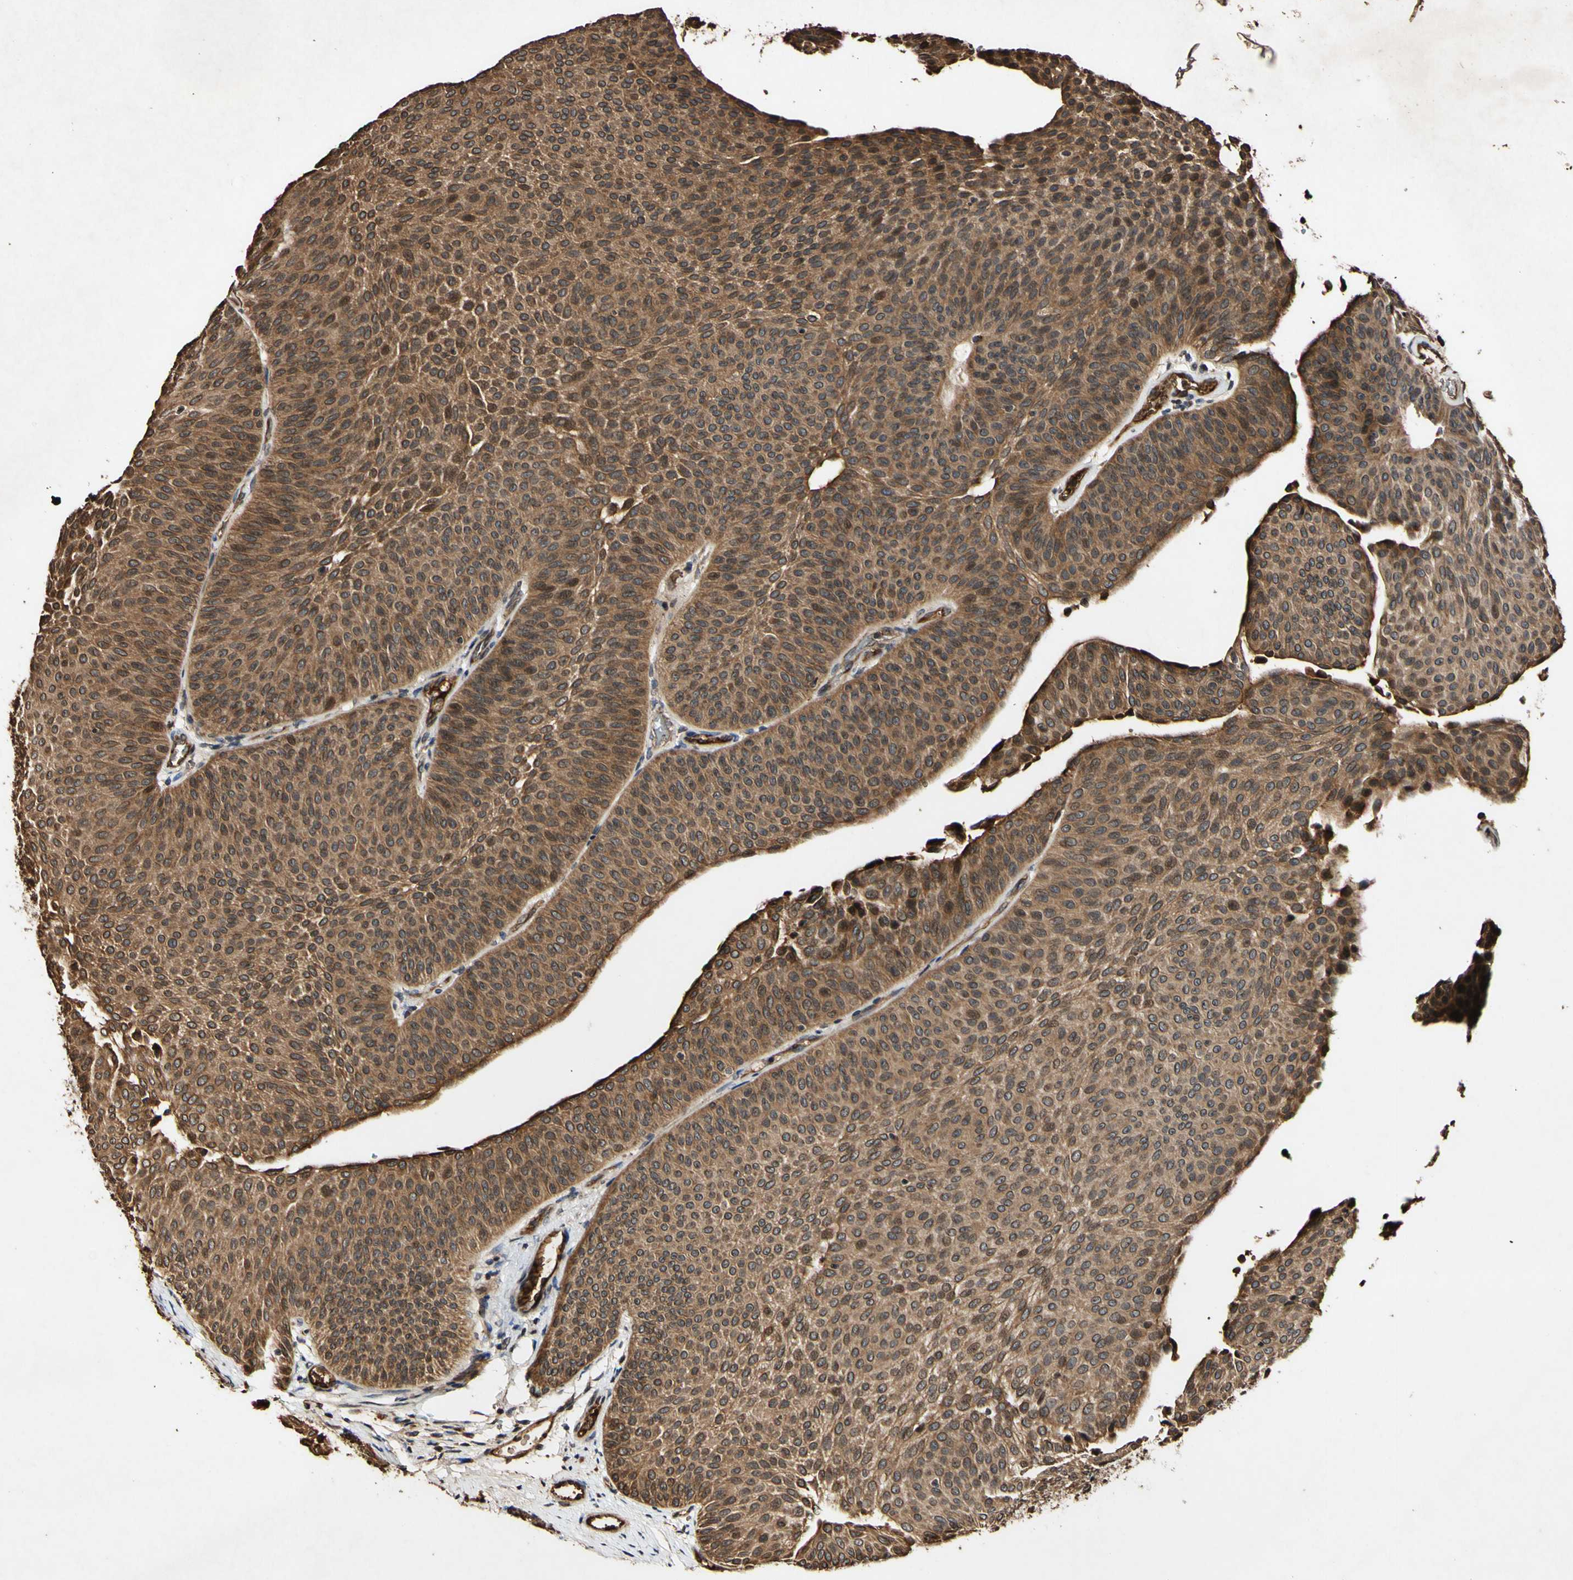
{"staining": {"intensity": "moderate", "quantity": ">75%", "location": "cytoplasmic/membranous,nuclear"}, "tissue": "urothelial cancer", "cell_type": "Tumor cells", "image_type": "cancer", "snomed": [{"axis": "morphology", "description": "Urothelial carcinoma, Low grade"}, {"axis": "topography", "description": "Urinary bladder"}], "caption": "Immunohistochemistry staining of urothelial carcinoma (low-grade), which demonstrates medium levels of moderate cytoplasmic/membranous and nuclear expression in approximately >75% of tumor cells indicating moderate cytoplasmic/membranous and nuclear protein positivity. The staining was performed using DAB (3,3'-diaminobenzidine) (brown) for protein detection and nuclei were counterstained in hematoxylin (blue).", "gene": "PLAT", "patient": {"sex": "female", "age": 60}}